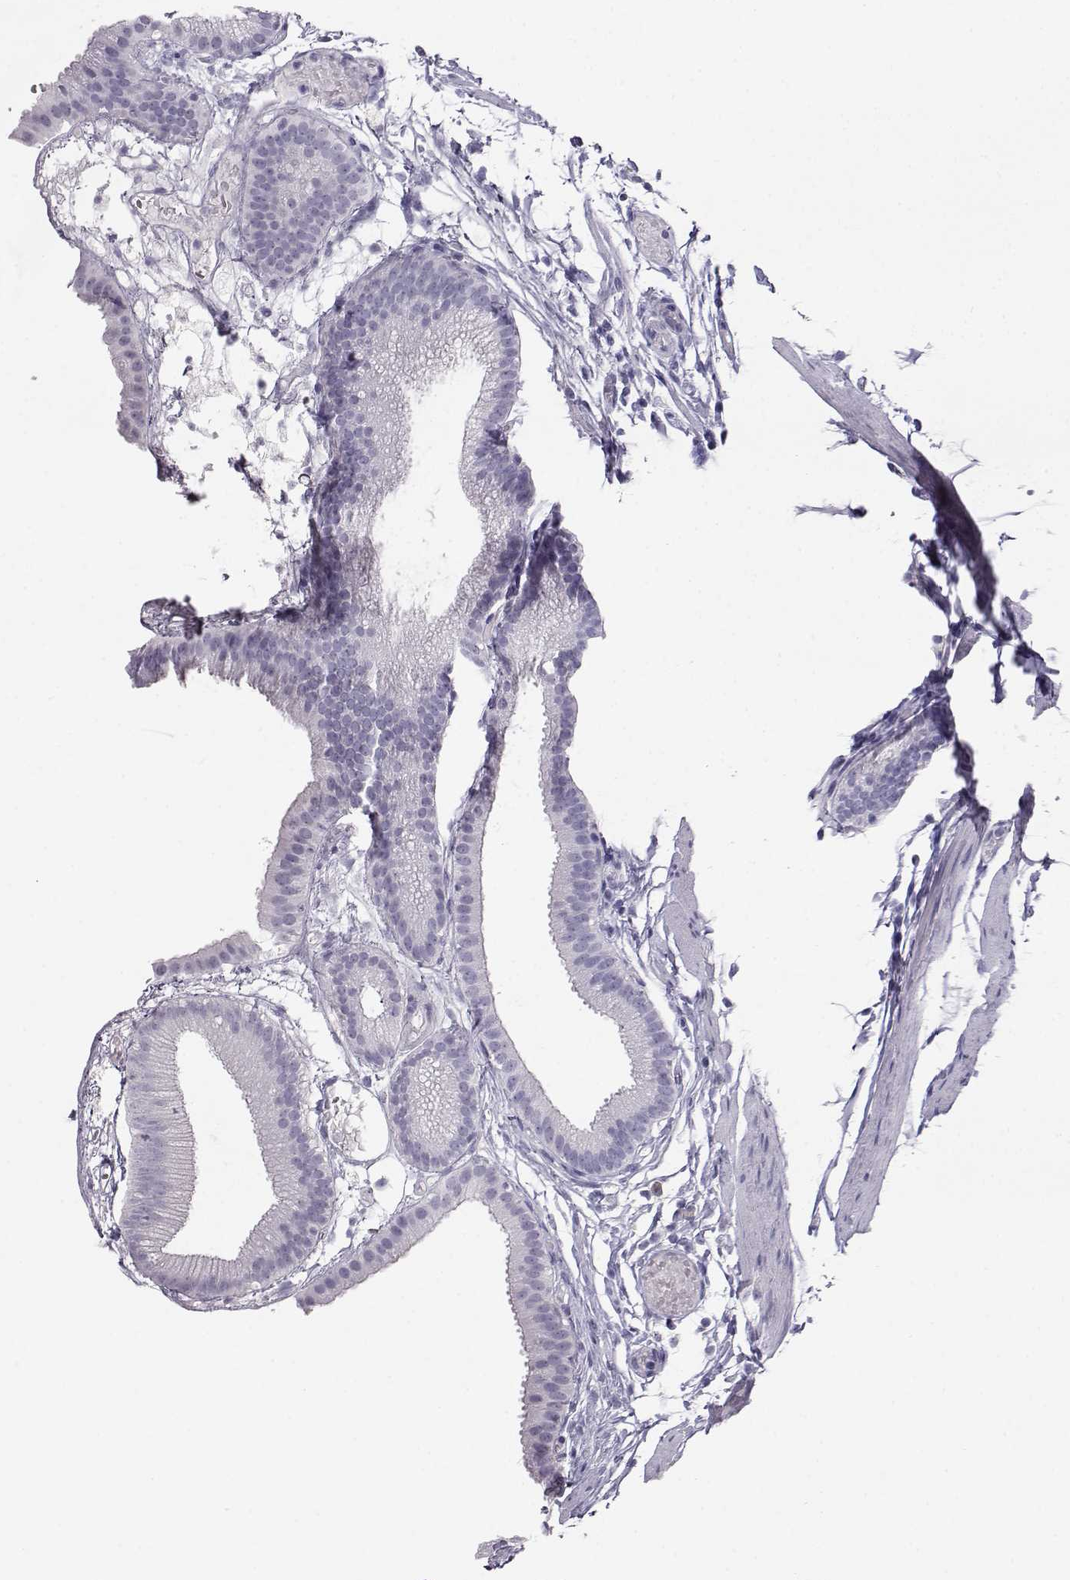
{"staining": {"intensity": "negative", "quantity": "none", "location": "none"}, "tissue": "gallbladder", "cell_type": "Glandular cells", "image_type": "normal", "snomed": [{"axis": "morphology", "description": "Normal tissue, NOS"}, {"axis": "topography", "description": "Gallbladder"}], "caption": "Immunohistochemical staining of benign human gallbladder reveals no significant expression in glandular cells. (Stains: DAB IHC with hematoxylin counter stain, Microscopy: brightfield microscopy at high magnification).", "gene": "ITLN1", "patient": {"sex": "female", "age": 45}}